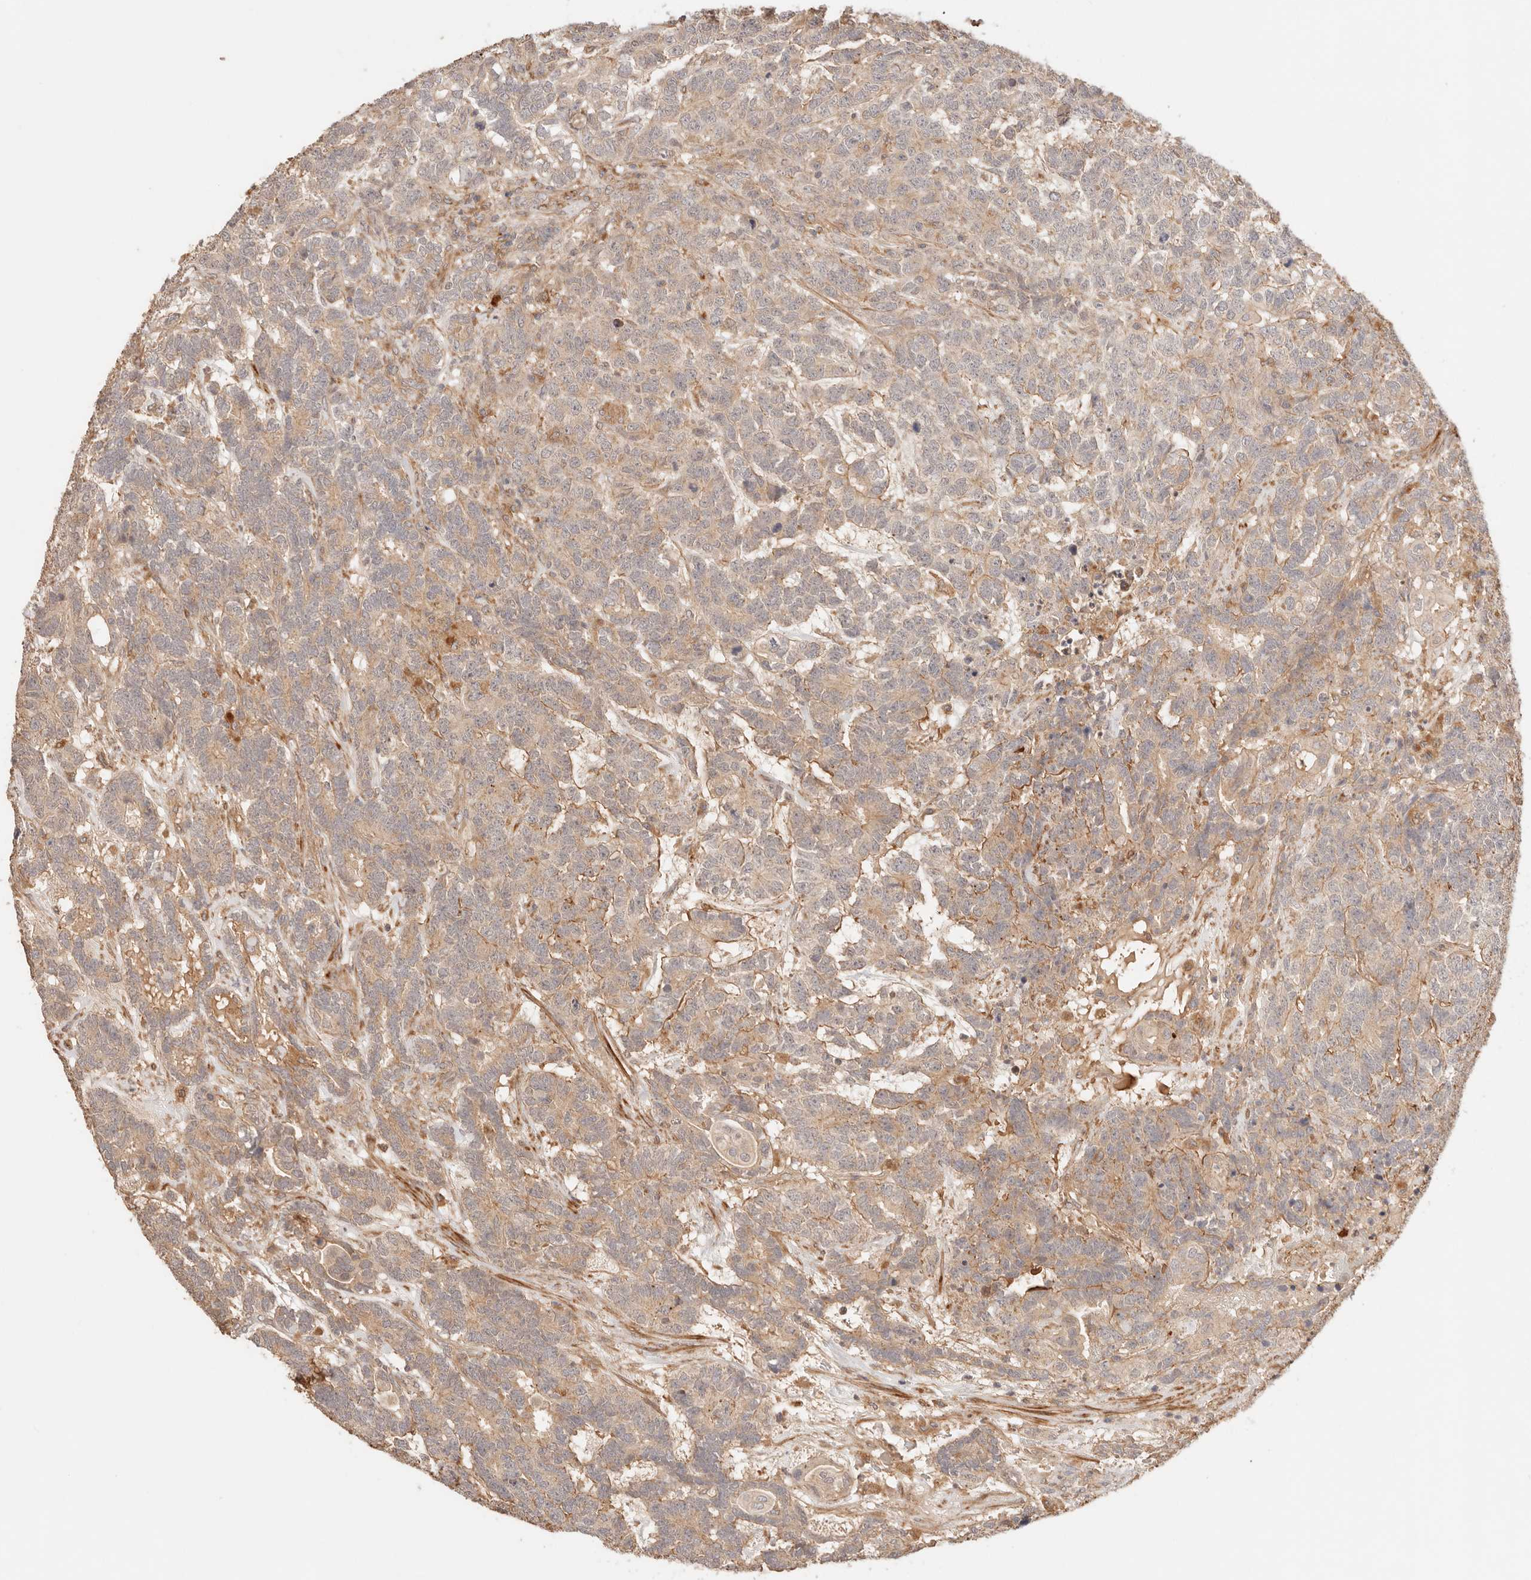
{"staining": {"intensity": "moderate", "quantity": ">75%", "location": "cytoplasmic/membranous"}, "tissue": "testis cancer", "cell_type": "Tumor cells", "image_type": "cancer", "snomed": [{"axis": "morphology", "description": "Carcinoma, Embryonal, NOS"}, {"axis": "topography", "description": "Testis"}], "caption": "A medium amount of moderate cytoplasmic/membranous expression is seen in about >75% of tumor cells in testis cancer (embryonal carcinoma) tissue.", "gene": "IL1R2", "patient": {"sex": "male", "age": 26}}